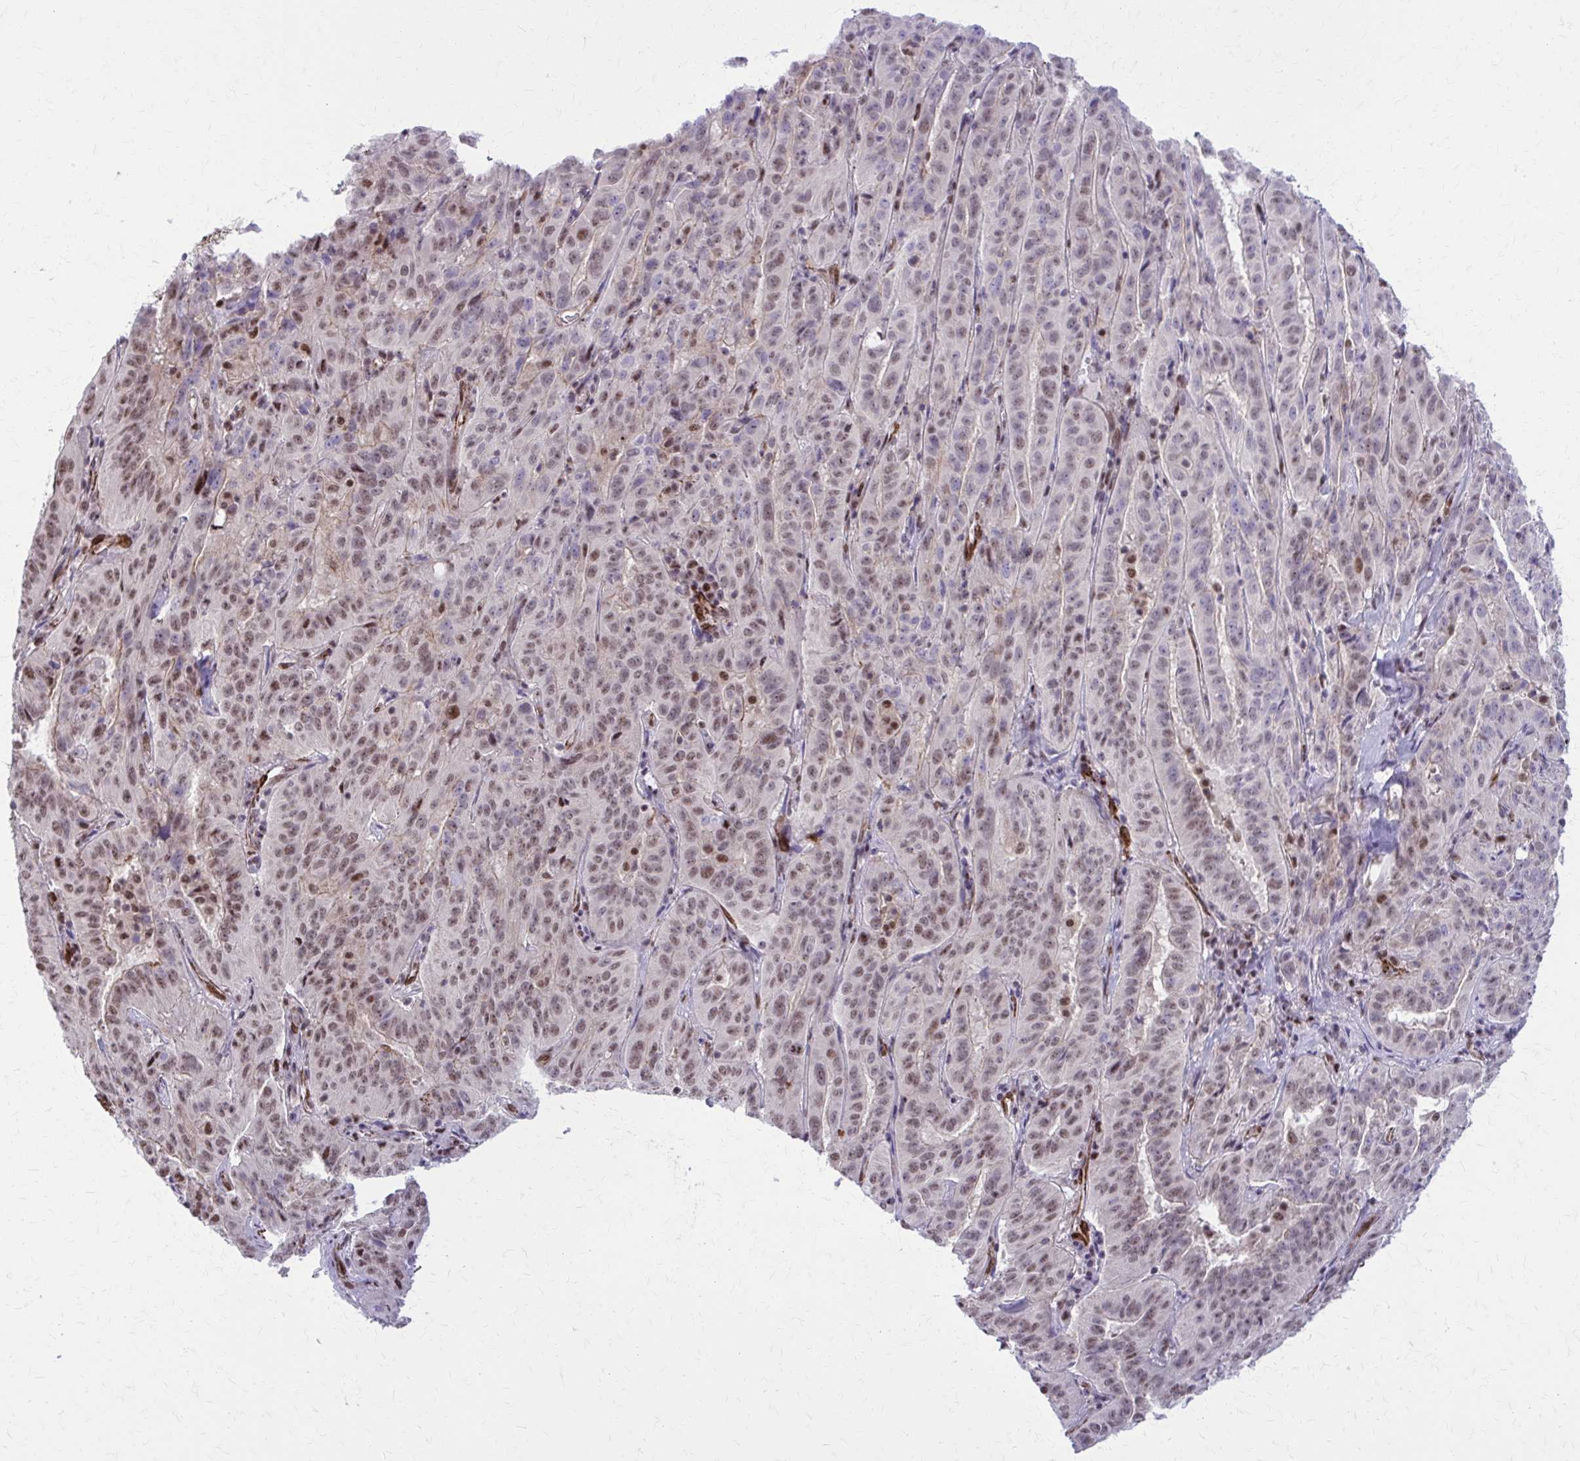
{"staining": {"intensity": "moderate", "quantity": ">75%", "location": "nuclear"}, "tissue": "pancreatic cancer", "cell_type": "Tumor cells", "image_type": "cancer", "snomed": [{"axis": "morphology", "description": "Adenocarcinoma, NOS"}, {"axis": "topography", "description": "Pancreas"}], "caption": "An immunohistochemistry (IHC) histopathology image of neoplastic tissue is shown. Protein staining in brown shows moderate nuclear positivity in pancreatic cancer (adenocarcinoma) within tumor cells.", "gene": "NRBF2", "patient": {"sex": "male", "age": 63}}